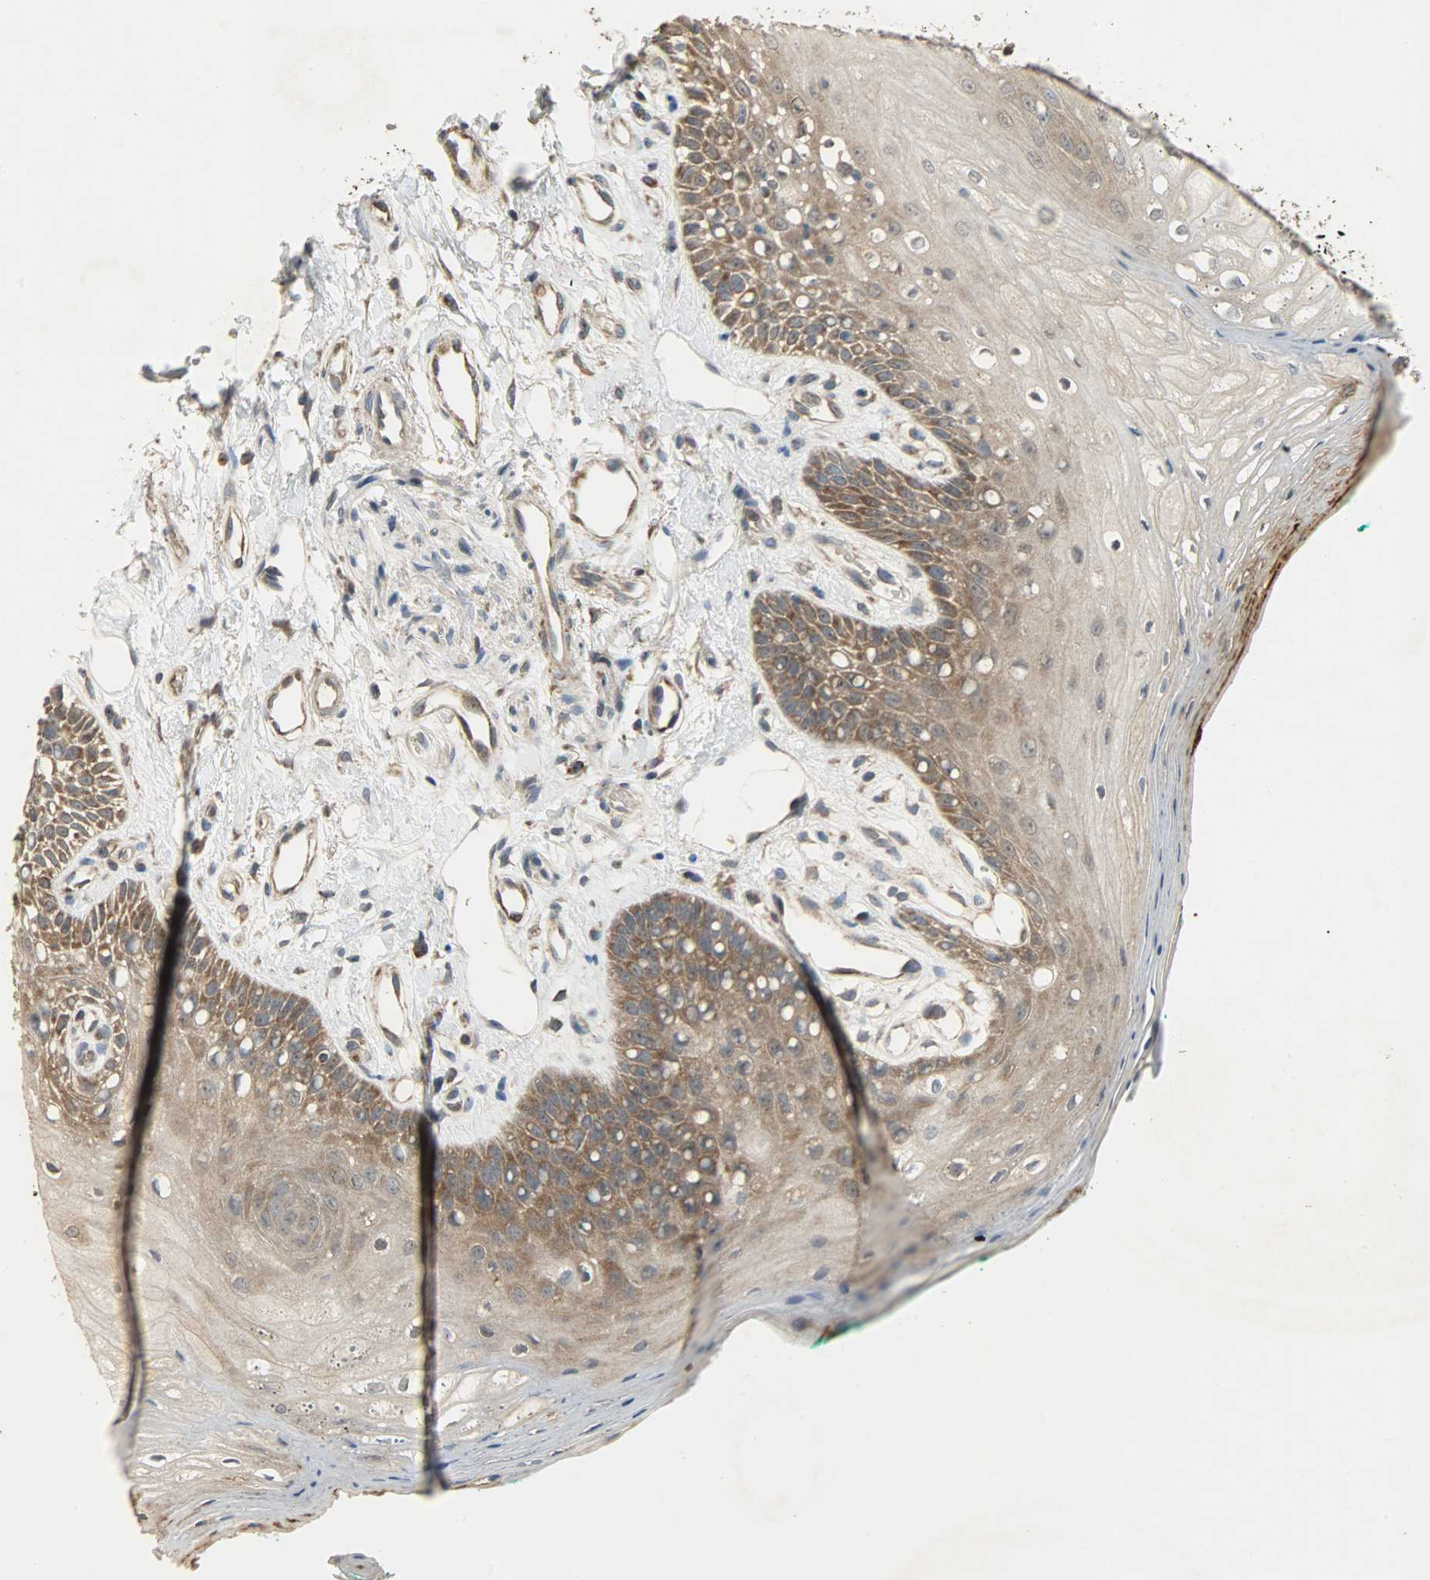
{"staining": {"intensity": "moderate", "quantity": ">75%", "location": "cytoplasmic/membranous,nuclear"}, "tissue": "oral mucosa", "cell_type": "Squamous epithelial cells", "image_type": "normal", "snomed": [{"axis": "morphology", "description": "Normal tissue, NOS"}, {"axis": "morphology", "description": "Squamous cell carcinoma, NOS"}, {"axis": "topography", "description": "Skeletal muscle"}, {"axis": "topography", "description": "Oral tissue"}, {"axis": "topography", "description": "Head-Neck"}], "caption": "Squamous epithelial cells display medium levels of moderate cytoplasmic/membranous,nuclear positivity in approximately >75% of cells in normal oral mucosa. (DAB = brown stain, brightfield microscopy at high magnification).", "gene": "AMT", "patient": {"sex": "female", "age": 84}}